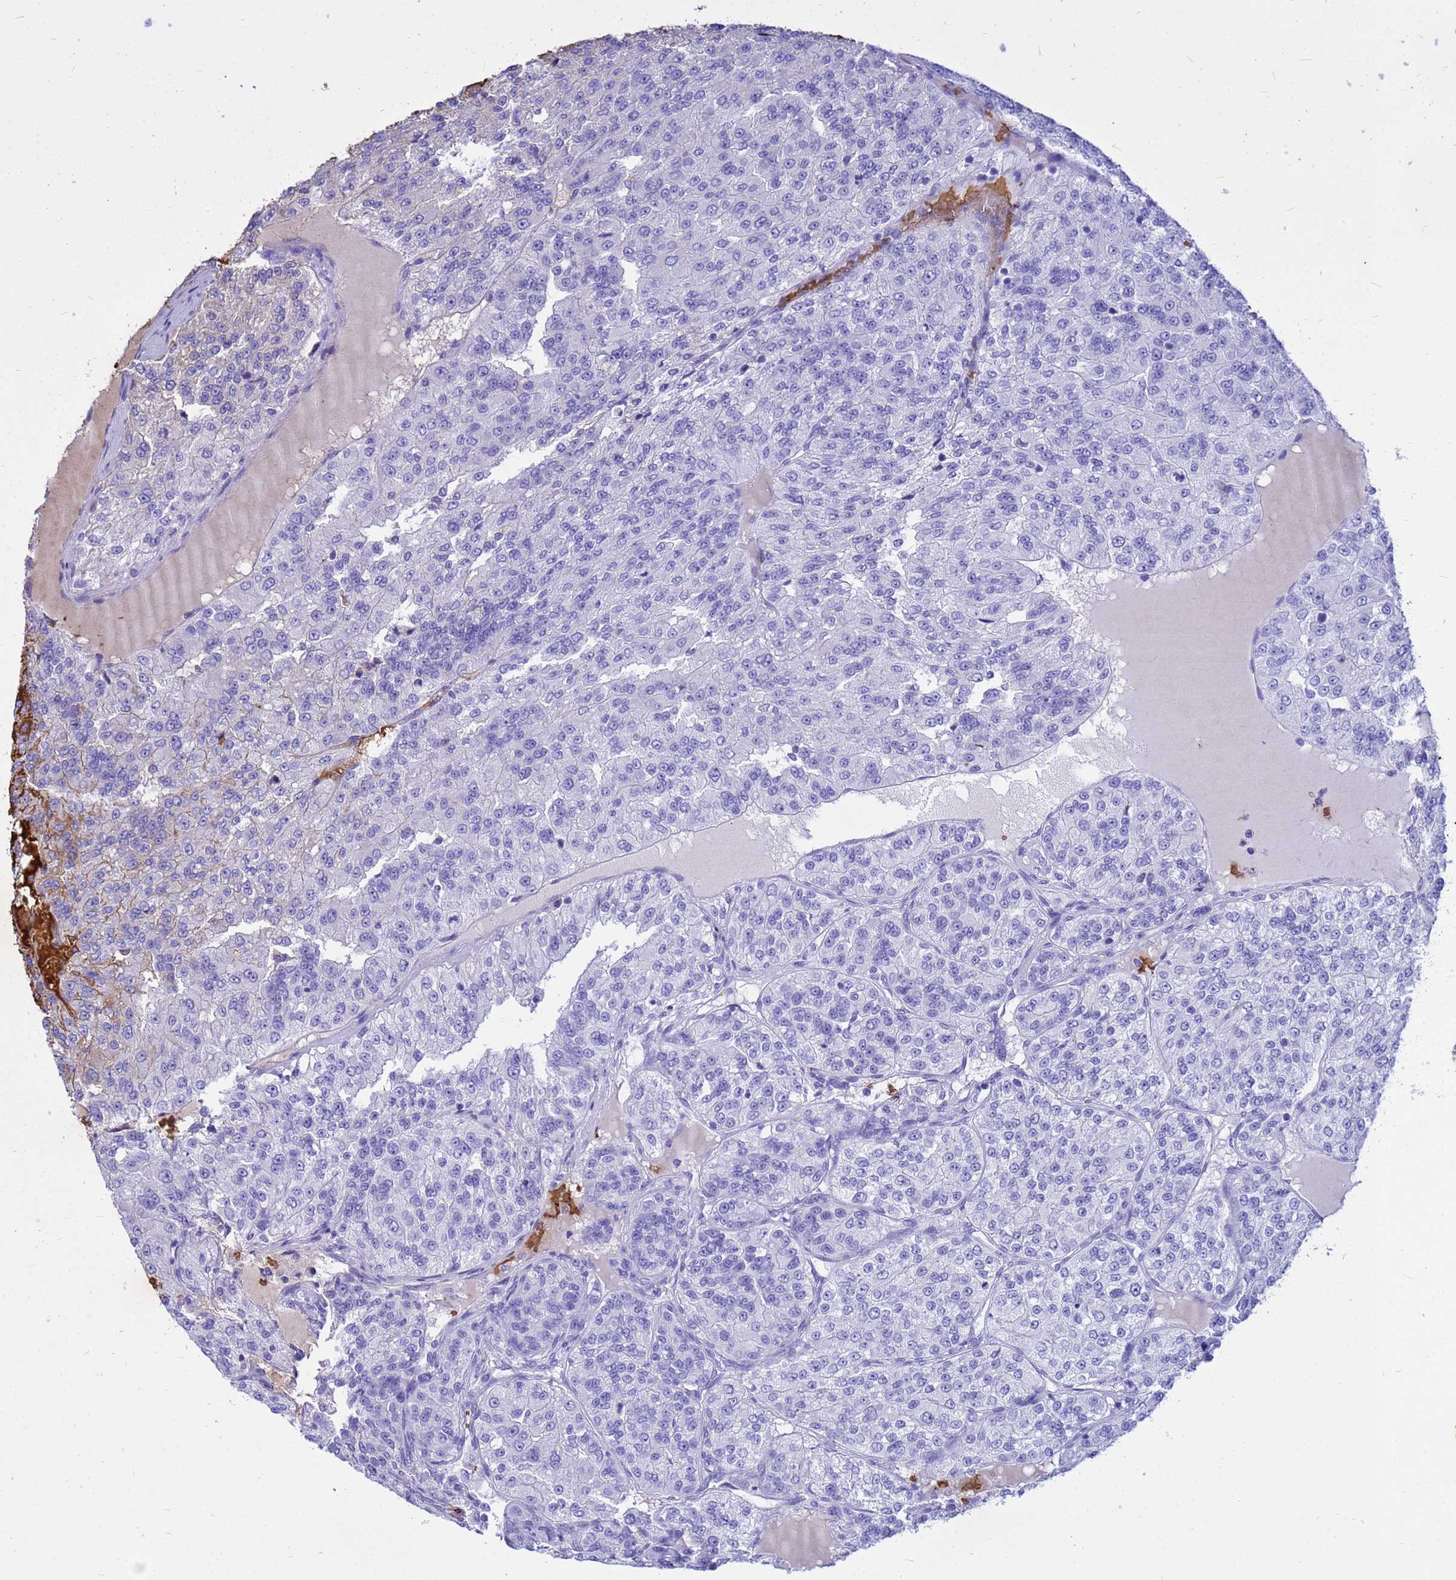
{"staining": {"intensity": "negative", "quantity": "none", "location": "none"}, "tissue": "renal cancer", "cell_type": "Tumor cells", "image_type": "cancer", "snomed": [{"axis": "morphology", "description": "Adenocarcinoma, NOS"}, {"axis": "topography", "description": "Kidney"}], "caption": "High power microscopy image of an immunohistochemistry micrograph of renal cancer (adenocarcinoma), revealing no significant positivity in tumor cells.", "gene": "HBA2", "patient": {"sex": "female", "age": 63}}